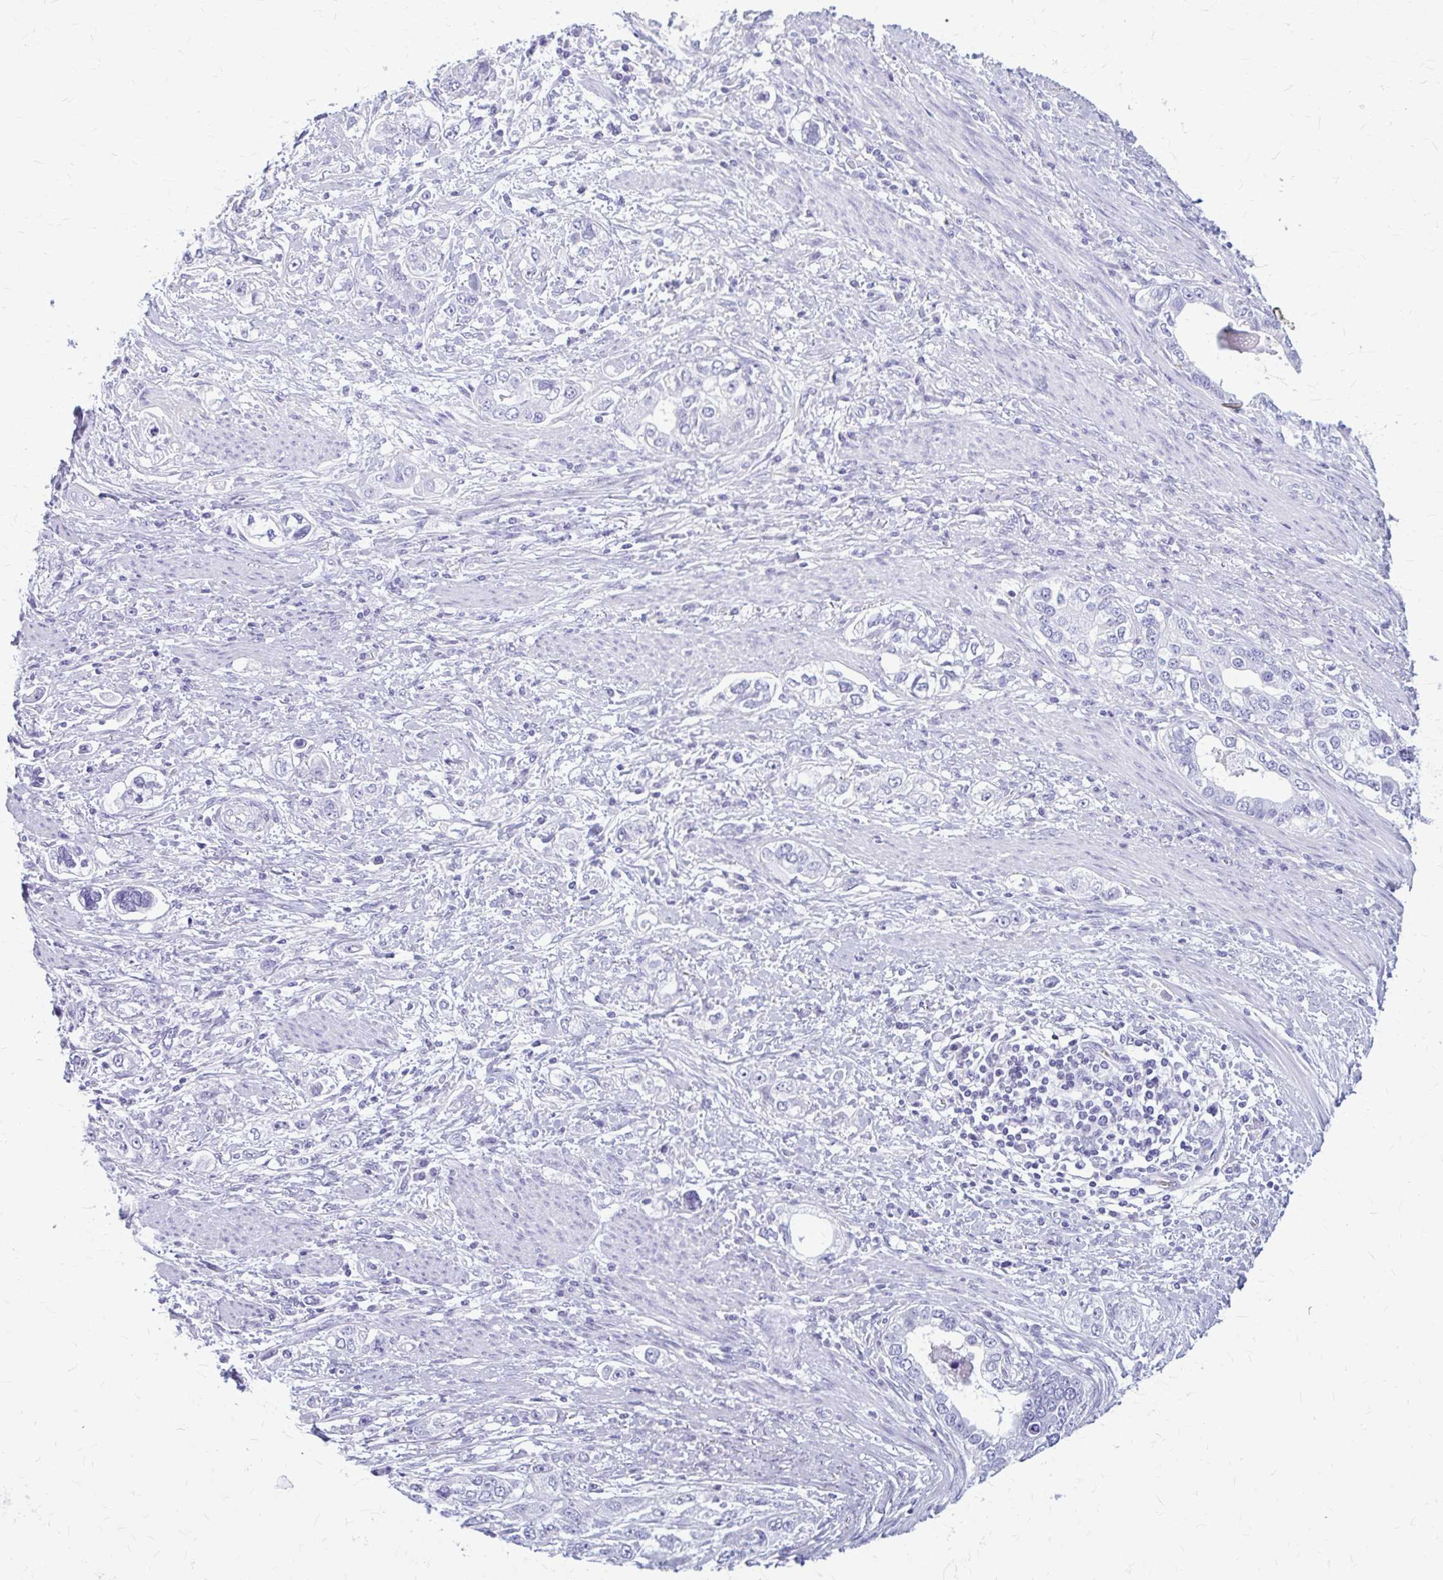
{"staining": {"intensity": "negative", "quantity": "none", "location": "none"}, "tissue": "stomach cancer", "cell_type": "Tumor cells", "image_type": "cancer", "snomed": [{"axis": "morphology", "description": "Adenocarcinoma, NOS"}, {"axis": "topography", "description": "Stomach, lower"}], "caption": "High magnification brightfield microscopy of adenocarcinoma (stomach) stained with DAB (3,3'-diaminobenzidine) (brown) and counterstained with hematoxylin (blue): tumor cells show no significant positivity. The staining is performed using DAB (3,3'-diaminobenzidine) brown chromogen with nuclei counter-stained in using hematoxylin.", "gene": "KLHDC7A", "patient": {"sex": "female", "age": 93}}